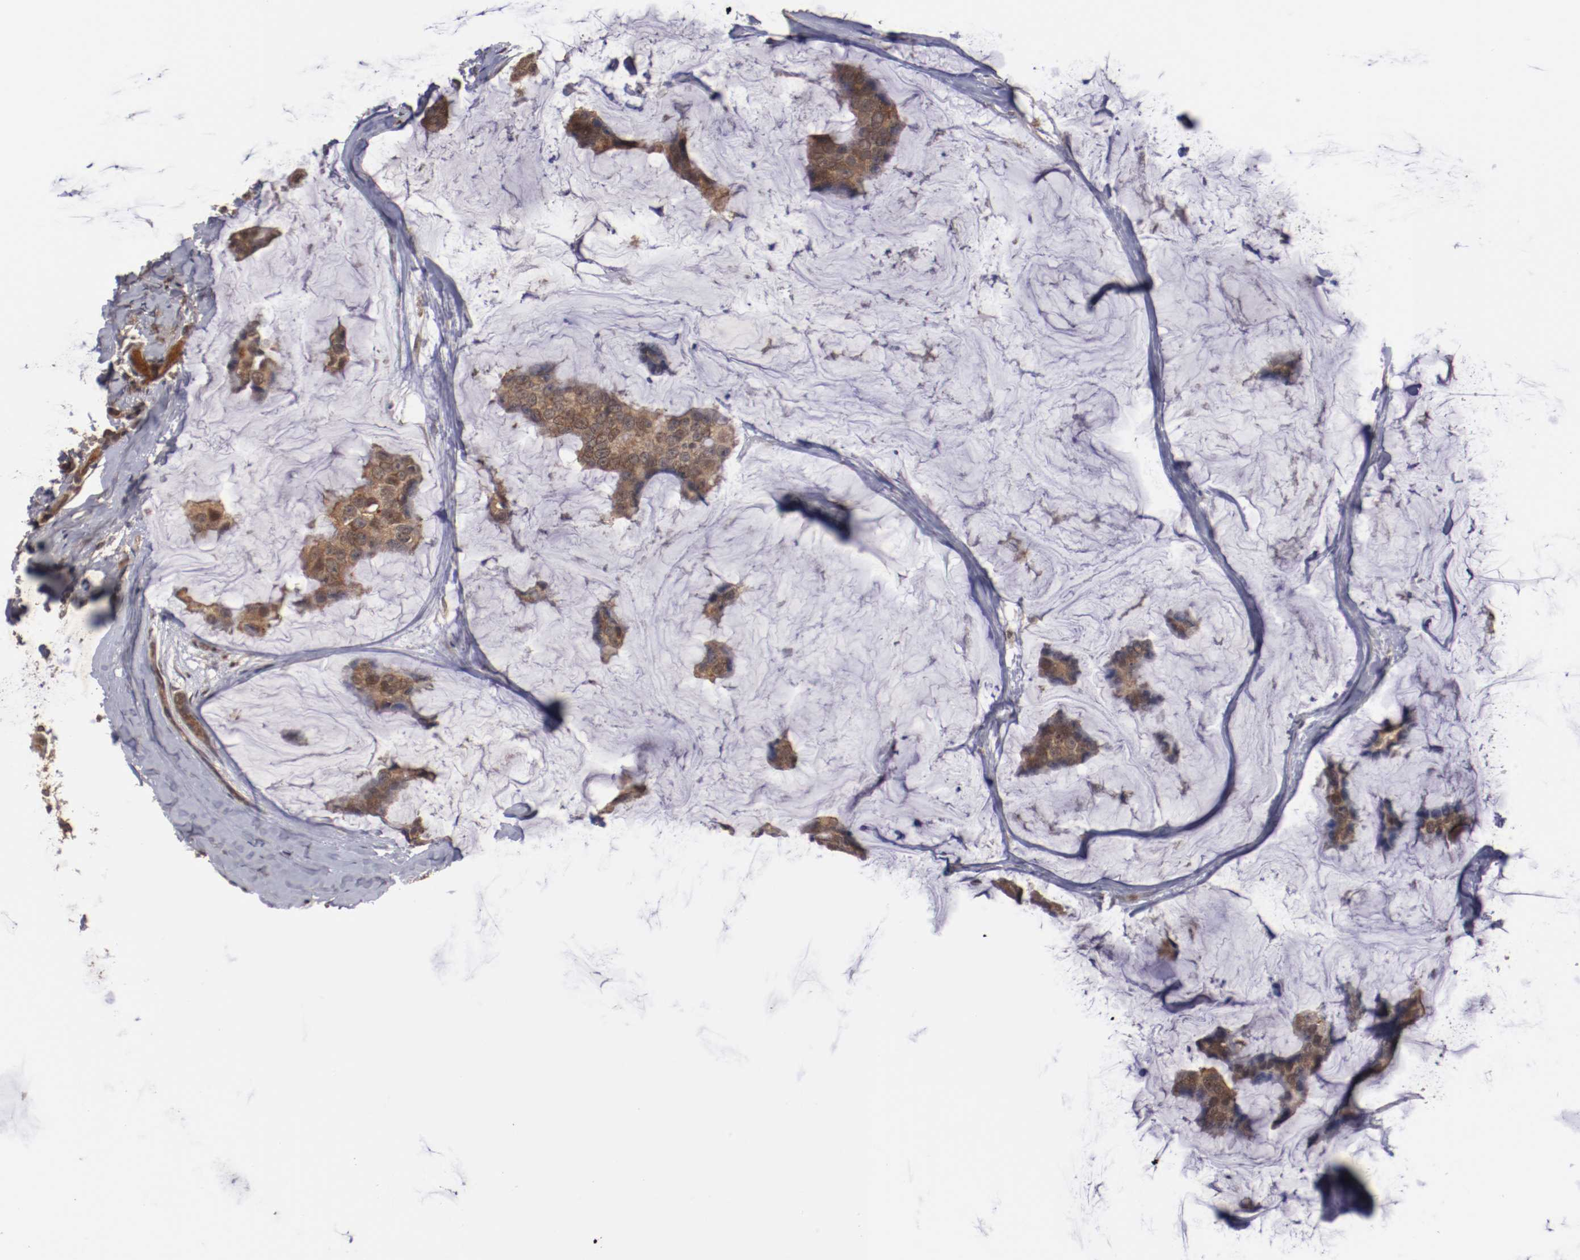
{"staining": {"intensity": "strong", "quantity": ">75%", "location": "cytoplasmic/membranous"}, "tissue": "breast cancer", "cell_type": "Tumor cells", "image_type": "cancer", "snomed": [{"axis": "morphology", "description": "Normal tissue, NOS"}, {"axis": "morphology", "description": "Duct carcinoma"}, {"axis": "topography", "description": "Breast"}], "caption": "The histopathology image exhibits immunohistochemical staining of breast cancer (invasive ductal carcinoma). There is strong cytoplasmic/membranous positivity is seen in approximately >75% of tumor cells.", "gene": "TENM1", "patient": {"sex": "female", "age": 50}}